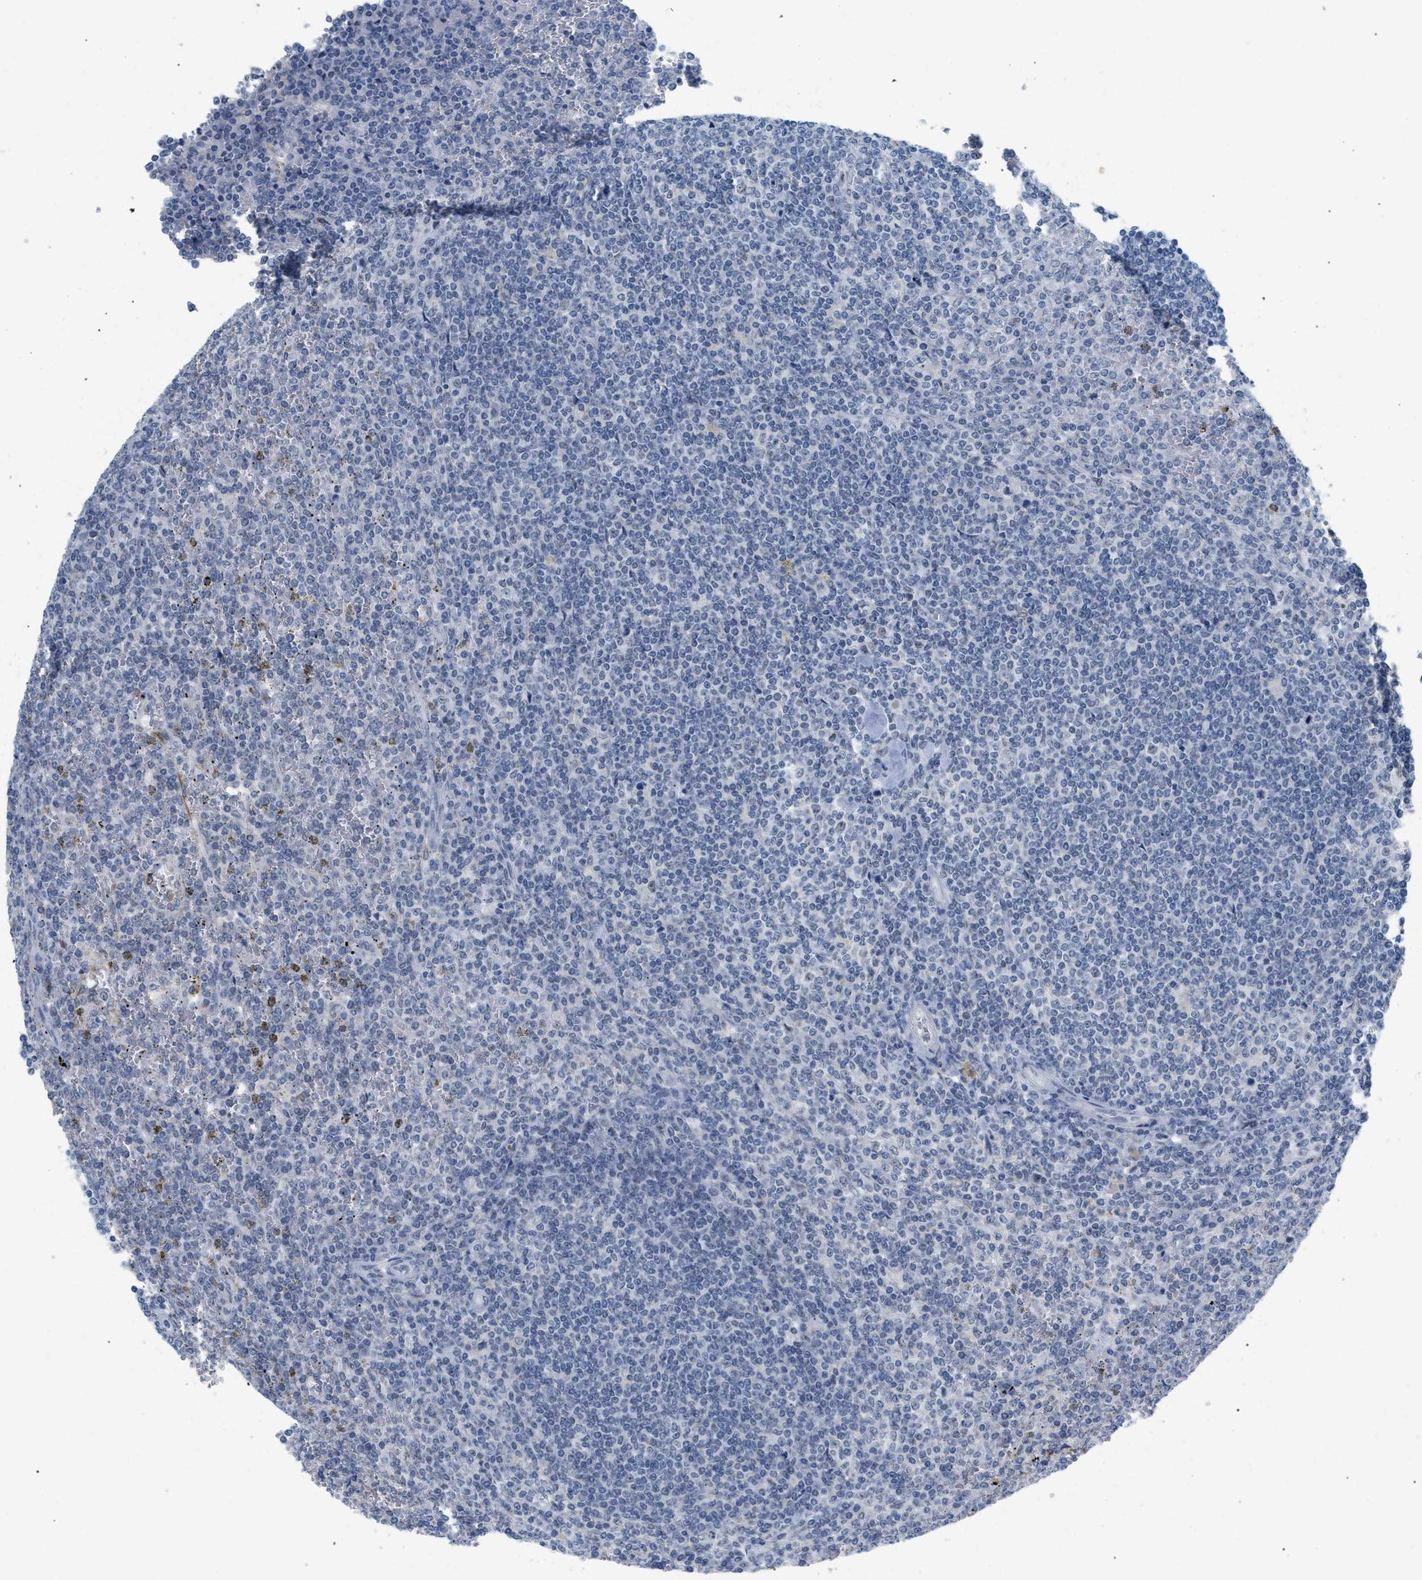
{"staining": {"intensity": "negative", "quantity": "none", "location": "none"}, "tissue": "lymphoma", "cell_type": "Tumor cells", "image_type": "cancer", "snomed": [{"axis": "morphology", "description": "Malignant lymphoma, non-Hodgkin's type, Low grade"}, {"axis": "topography", "description": "Spleen"}], "caption": "Protein analysis of lymphoma displays no significant expression in tumor cells.", "gene": "TASOR", "patient": {"sex": "female", "age": 19}}